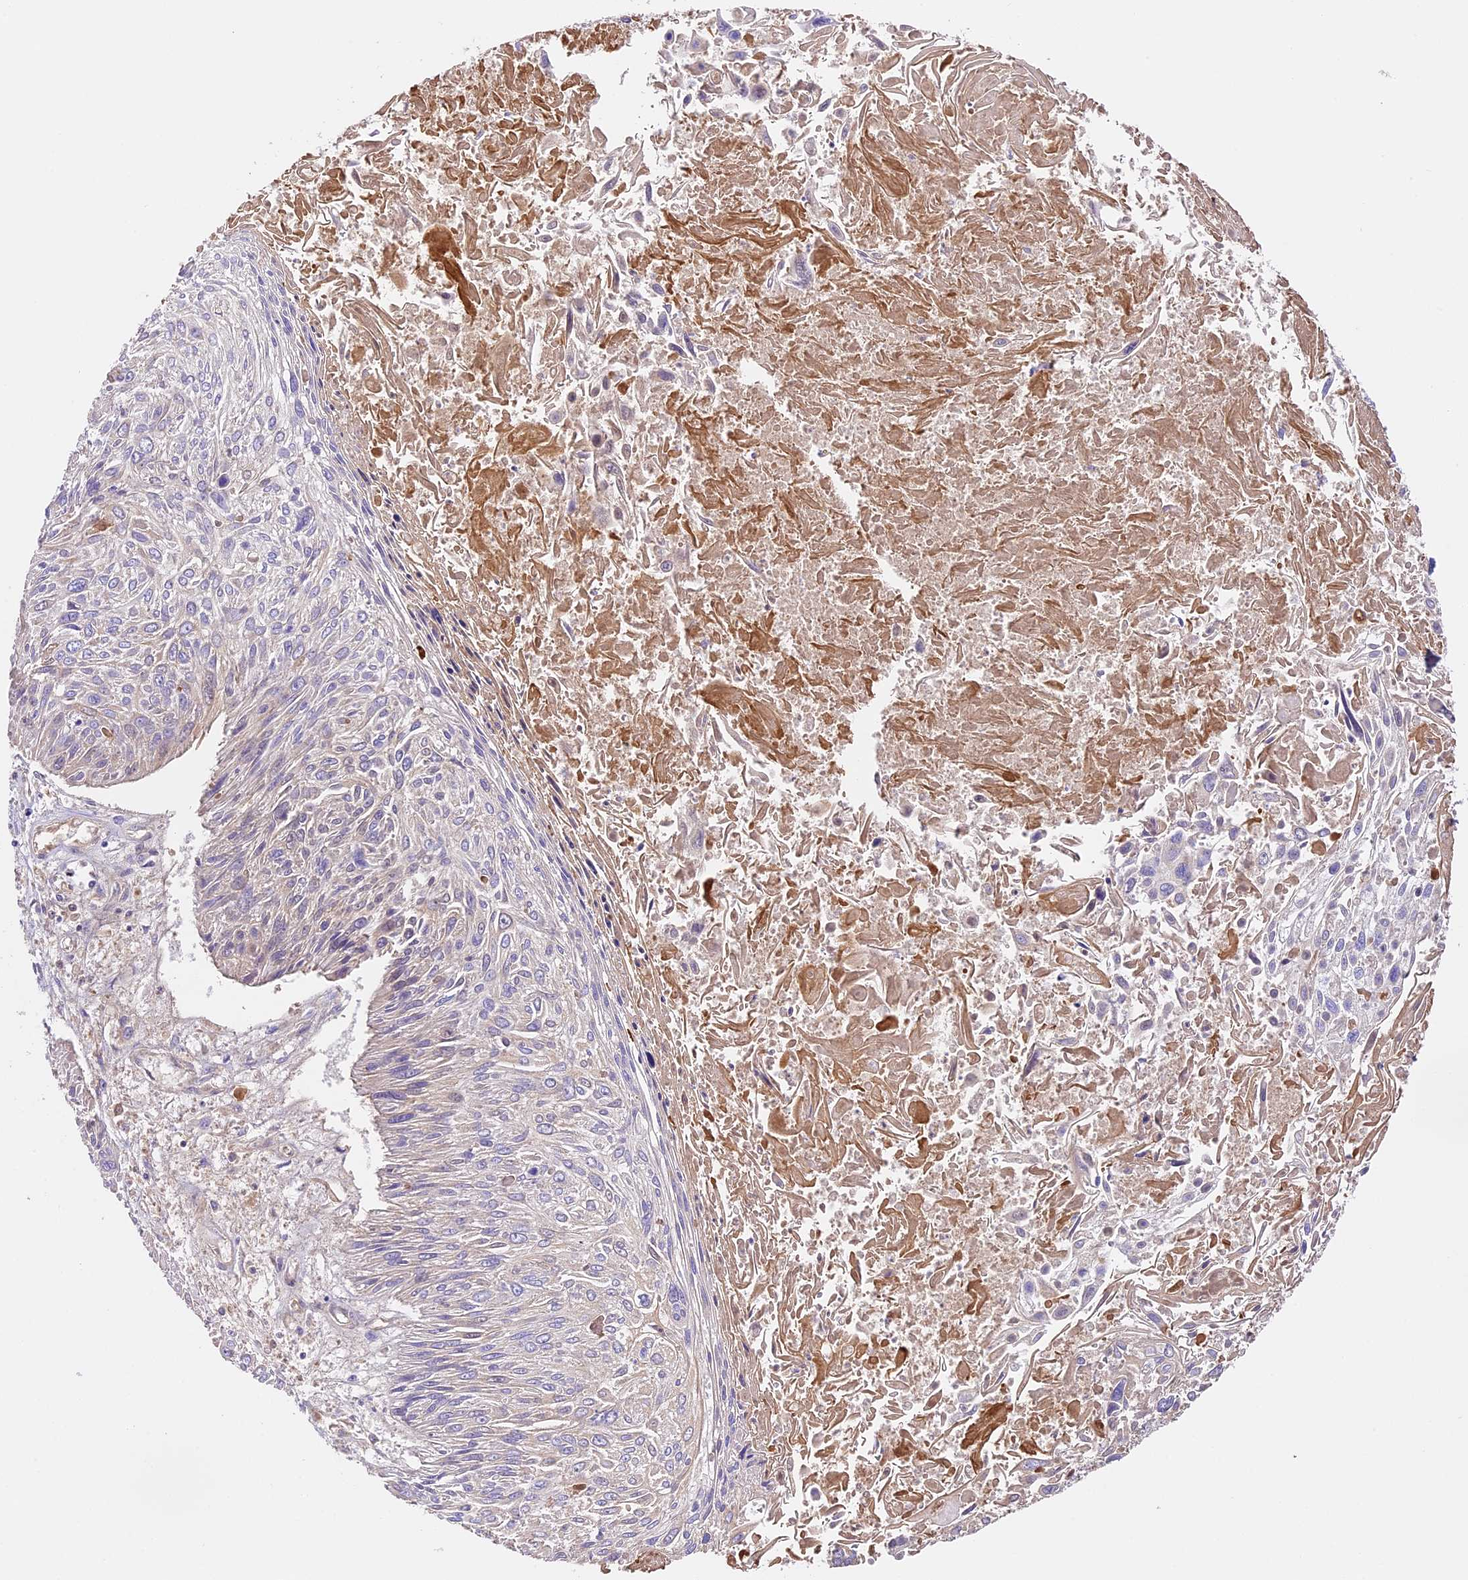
{"staining": {"intensity": "negative", "quantity": "none", "location": "none"}, "tissue": "cervical cancer", "cell_type": "Tumor cells", "image_type": "cancer", "snomed": [{"axis": "morphology", "description": "Squamous cell carcinoma, NOS"}, {"axis": "topography", "description": "Cervix"}], "caption": "High power microscopy image of an immunohistochemistry micrograph of squamous cell carcinoma (cervical), revealing no significant expression in tumor cells. (DAB IHC visualized using brightfield microscopy, high magnification).", "gene": "TBC1D1", "patient": {"sex": "female", "age": 51}}